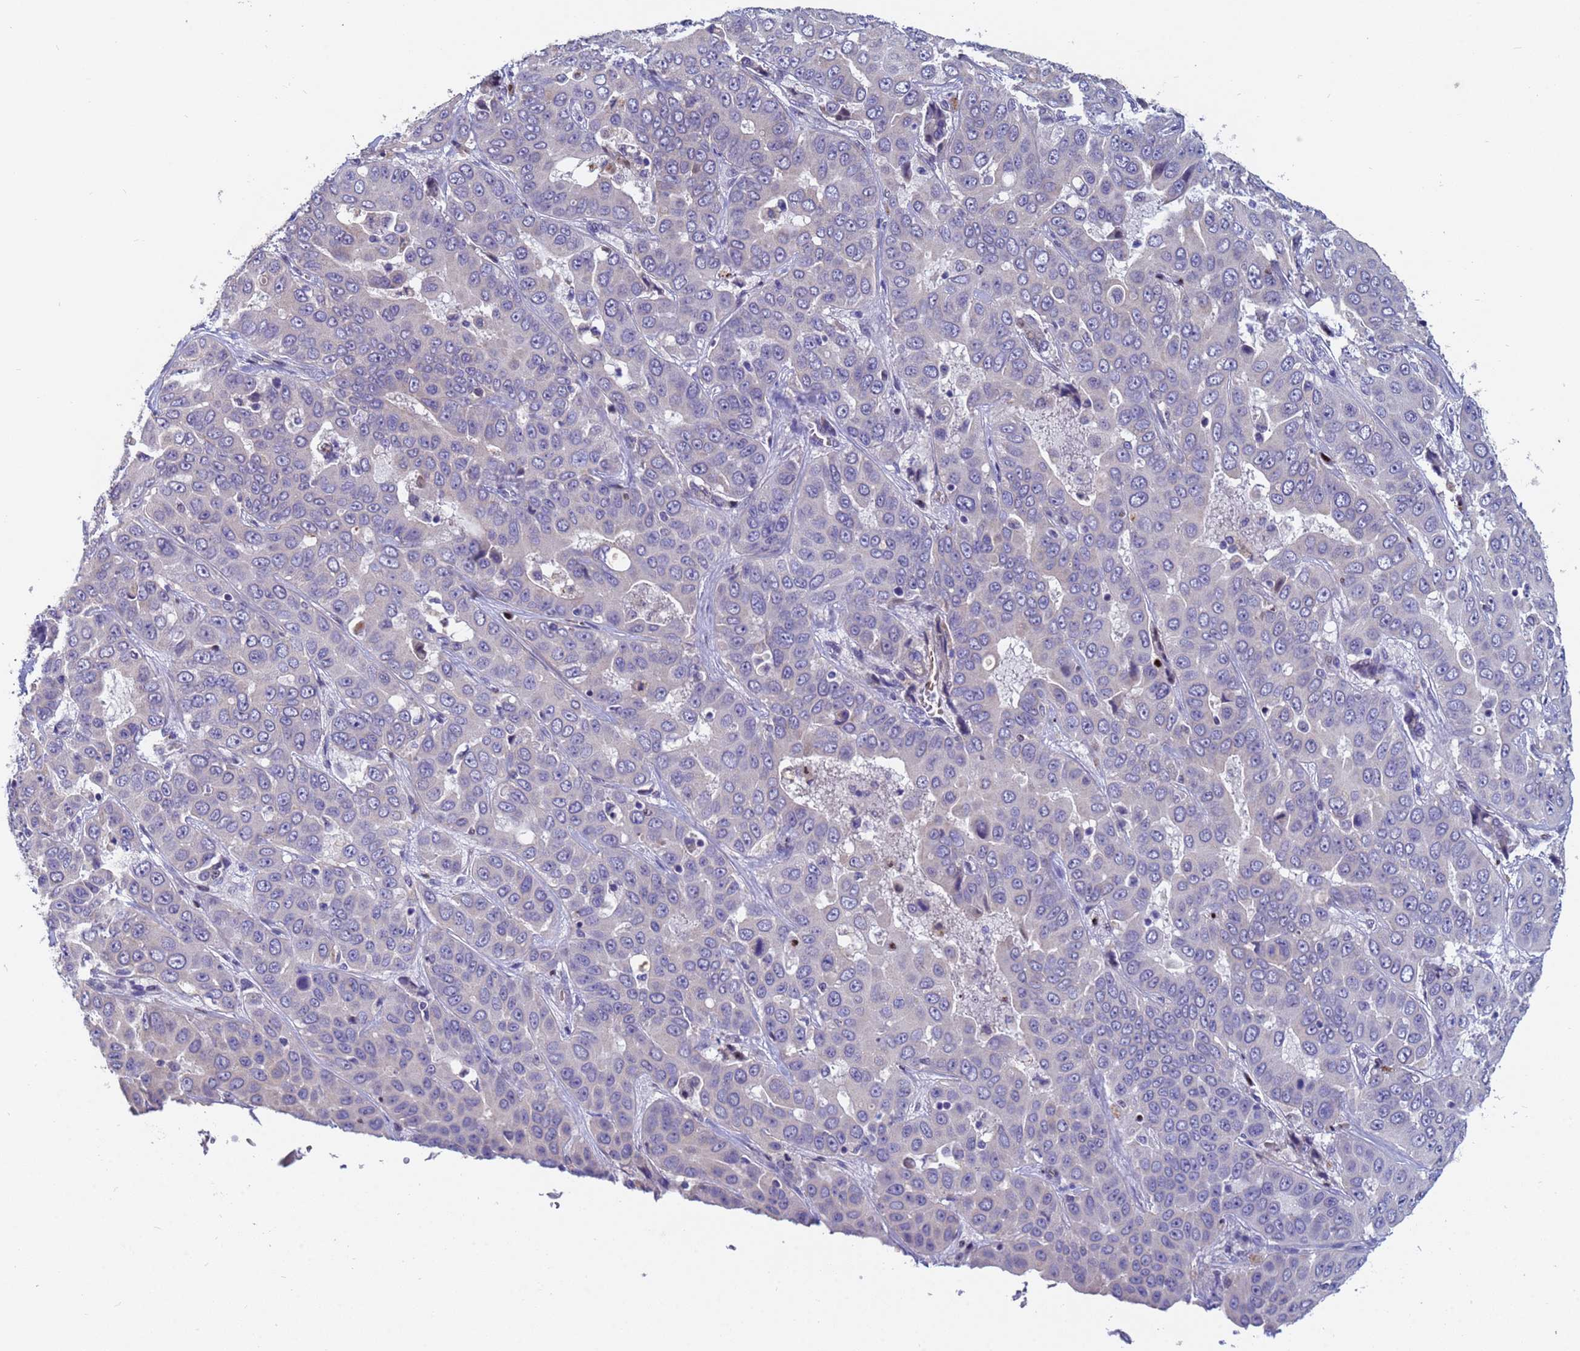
{"staining": {"intensity": "negative", "quantity": "none", "location": "none"}, "tissue": "liver cancer", "cell_type": "Tumor cells", "image_type": "cancer", "snomed": [{"axis": "morphology", "description": "Cholangiocarcinoma"}, {"axis": "topography", "description": "Liver"}], "caption": "DAB immunohistochemical staining of human cholangiocarcinoma (liver) demonstrates no significant positivity in tumor cells.", "gene": "IHO1", "patient": {"sex": "female", "age": 52}}